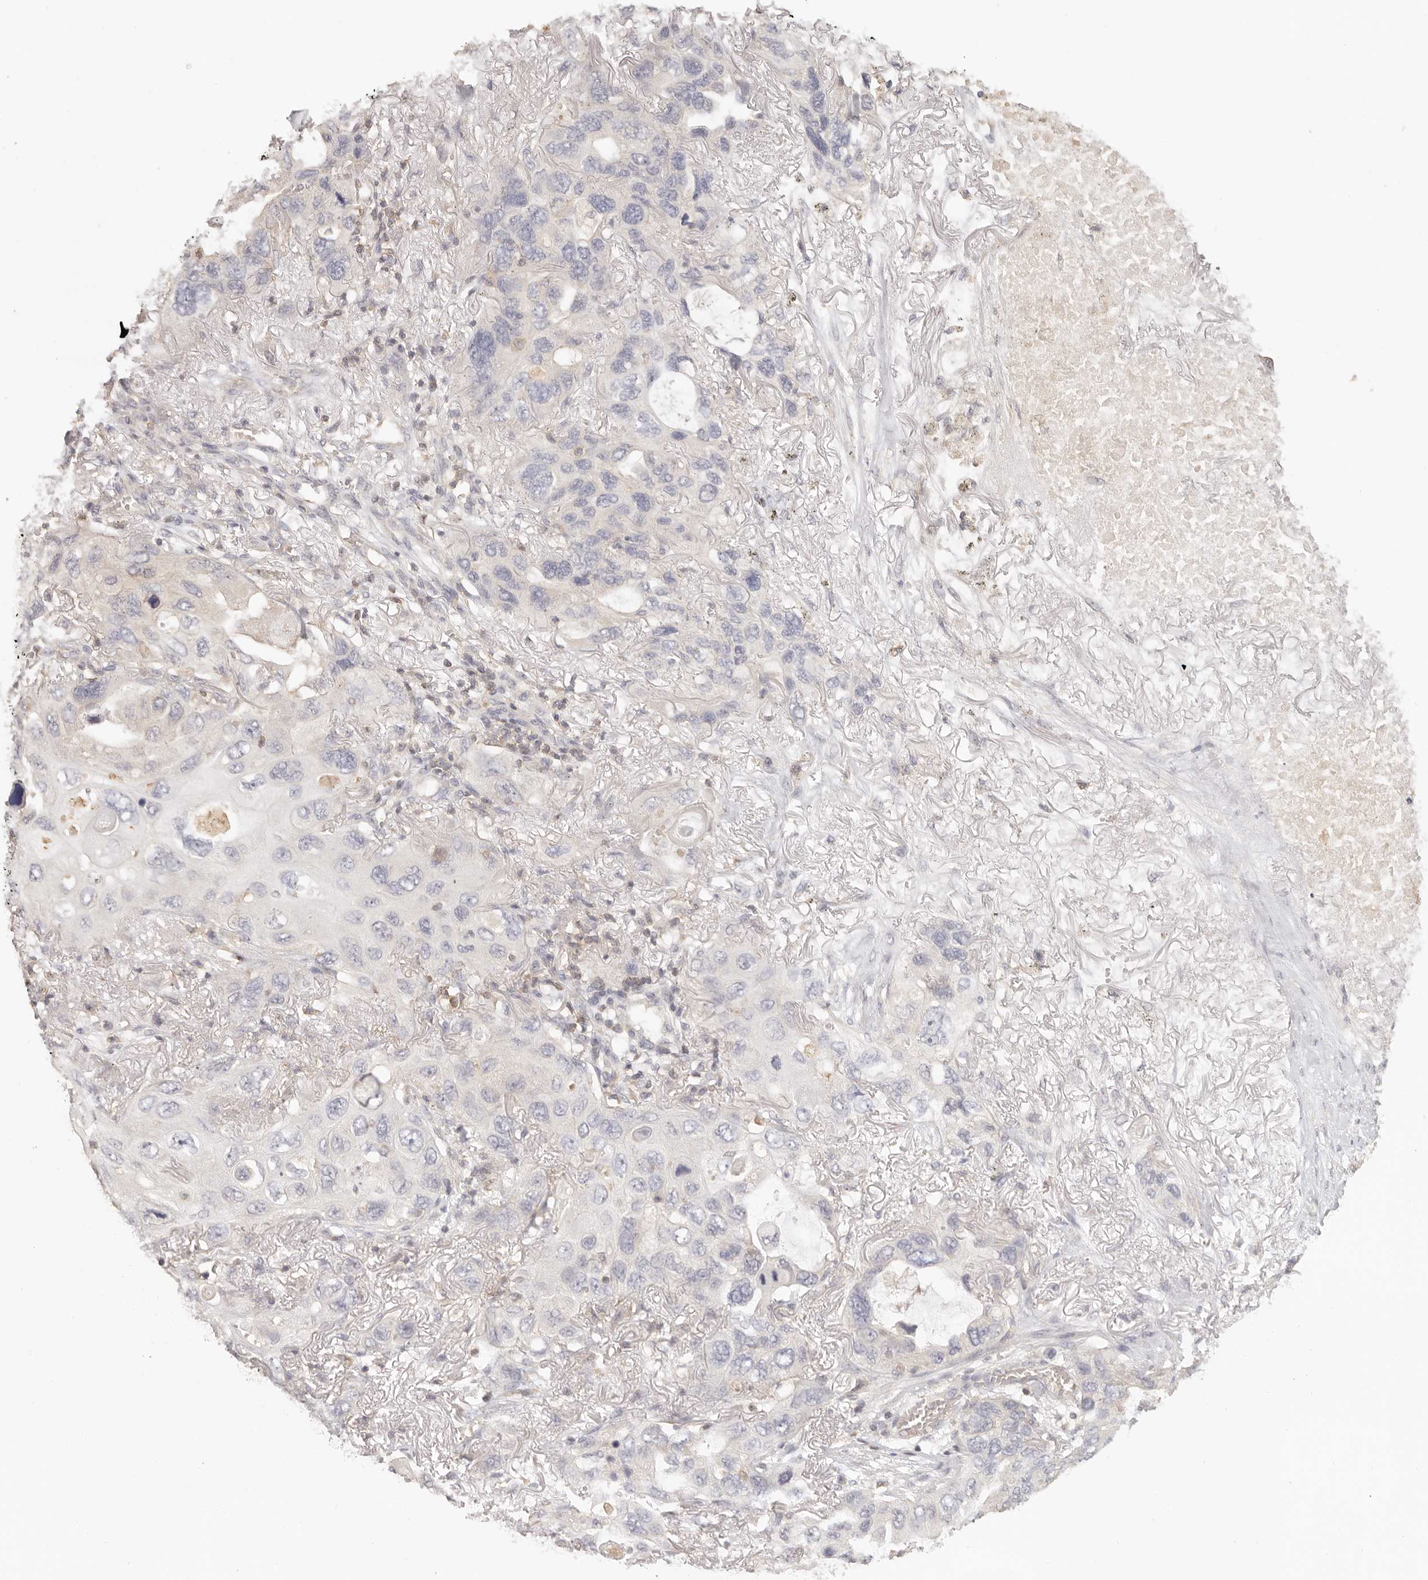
{"staining": {"intensity": "negative", "quantity": "none", "location": "none"}, "tissue": "lung cancer", "cell_type": "Tumor cells", "image_type": "cancer", "snomed": [{"axis": "morphology", "description": "Squamous cell carcinoma, NOS"}, {"axis": "topography", "description": "Lung"}], "caption": "Micrograph shows no significant protein expression in tumor cells of lung cancer. (Brightfield microscopy of DAB IHC at high magnification).", "gene": "CSK", "patient": {"sex": "female", "age": 73}}